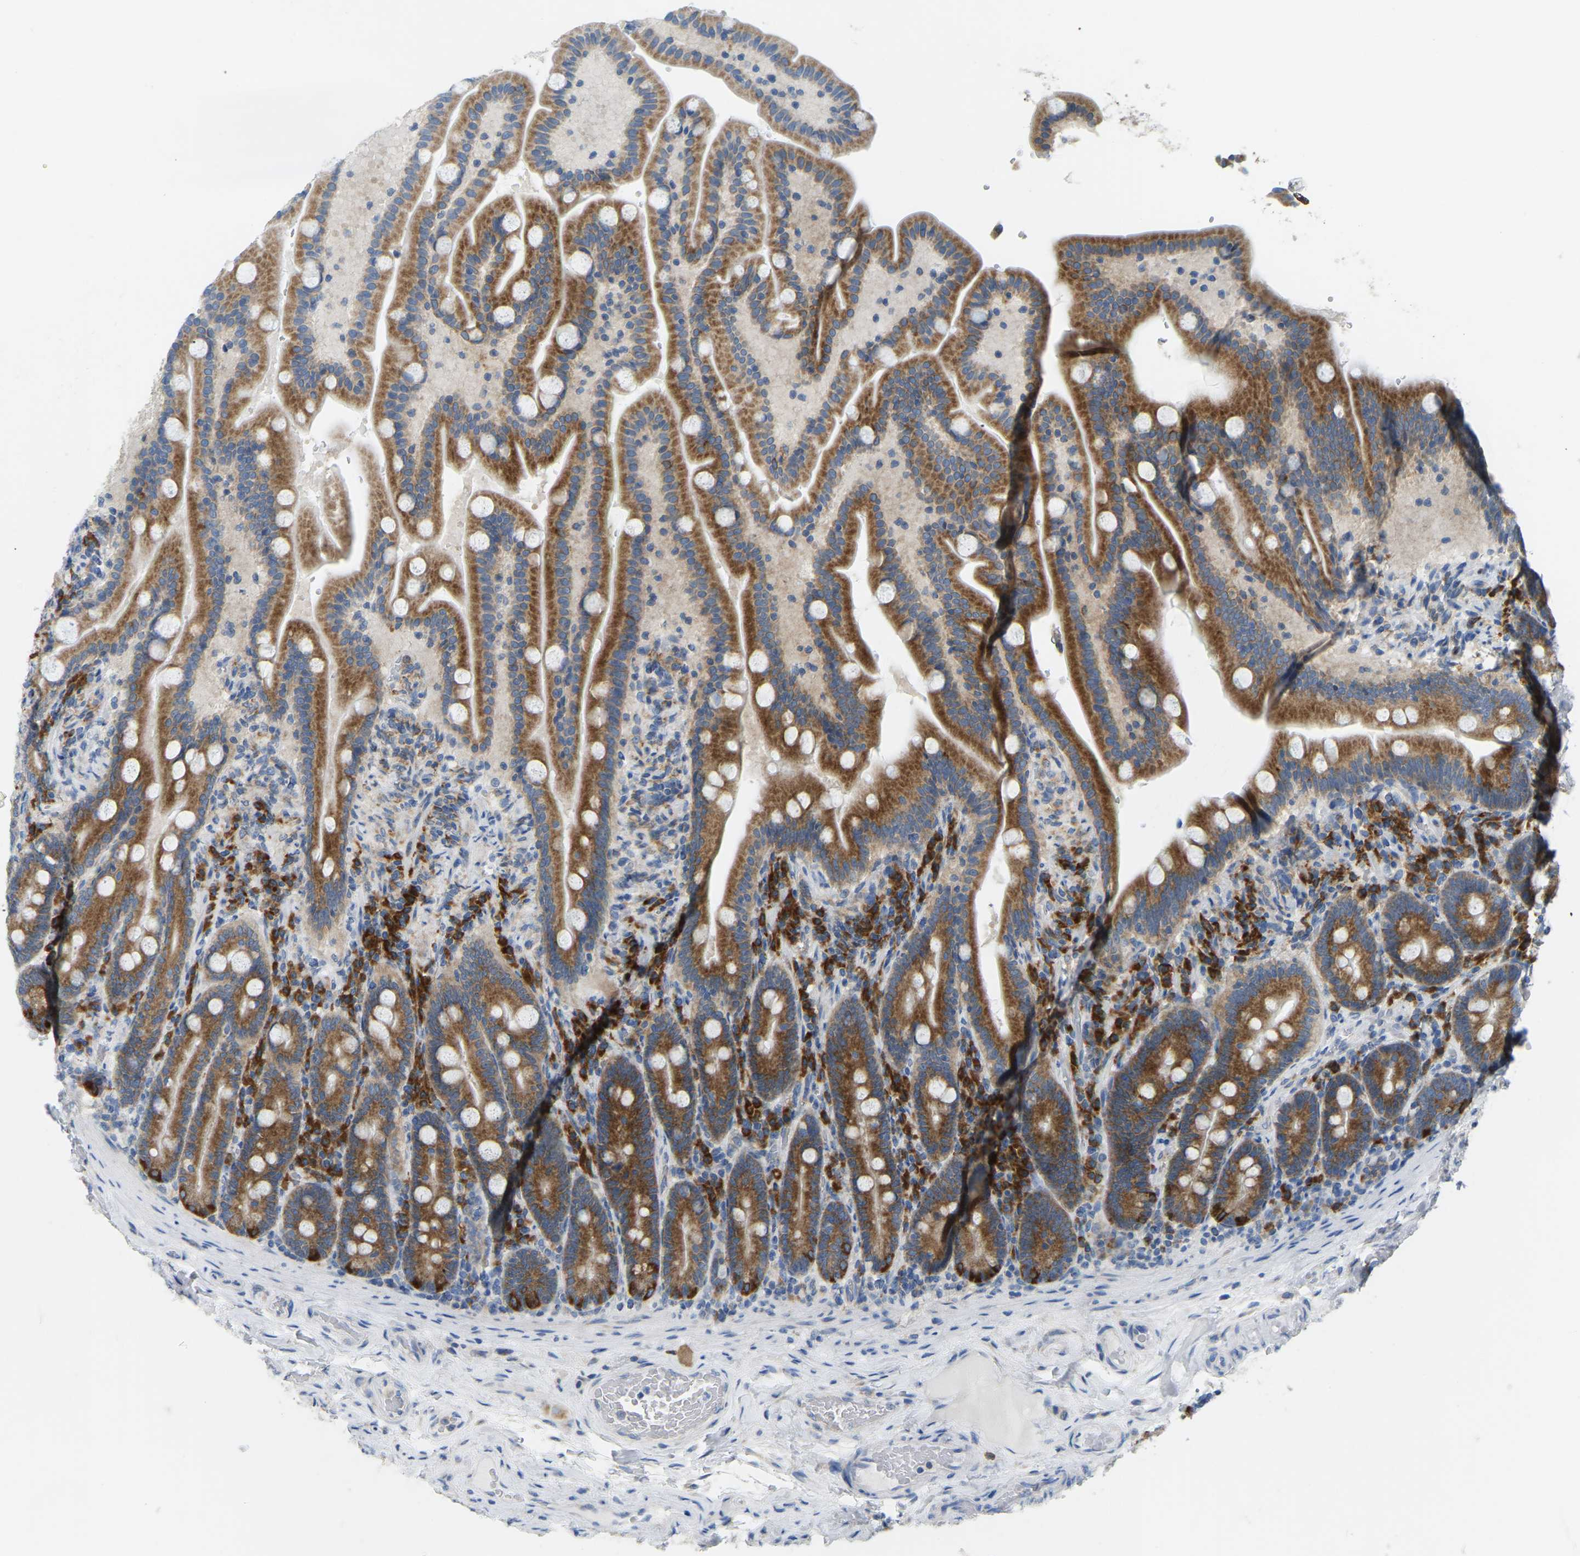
{"staining": {"intensity": "strong", "quantity": ">75%", "location": "cytoplasmic/membranous"}, "tissue": "duodenum", "cell_type": "Glandular cells", "image_type": "normal", "snomed": [{"axis": "morphology", "description": "Normal tissue, NOS"}, {"axis": "topography", "description": "Duodenum"}], "caption": "Immunohistochemical staining of normal human duodenum exhibits high levels of strong cytoplasmic/membranous expression in about >75% of glandular cells.", "gene": "SND1", "patient": {"sex": "male", "age": 54}}